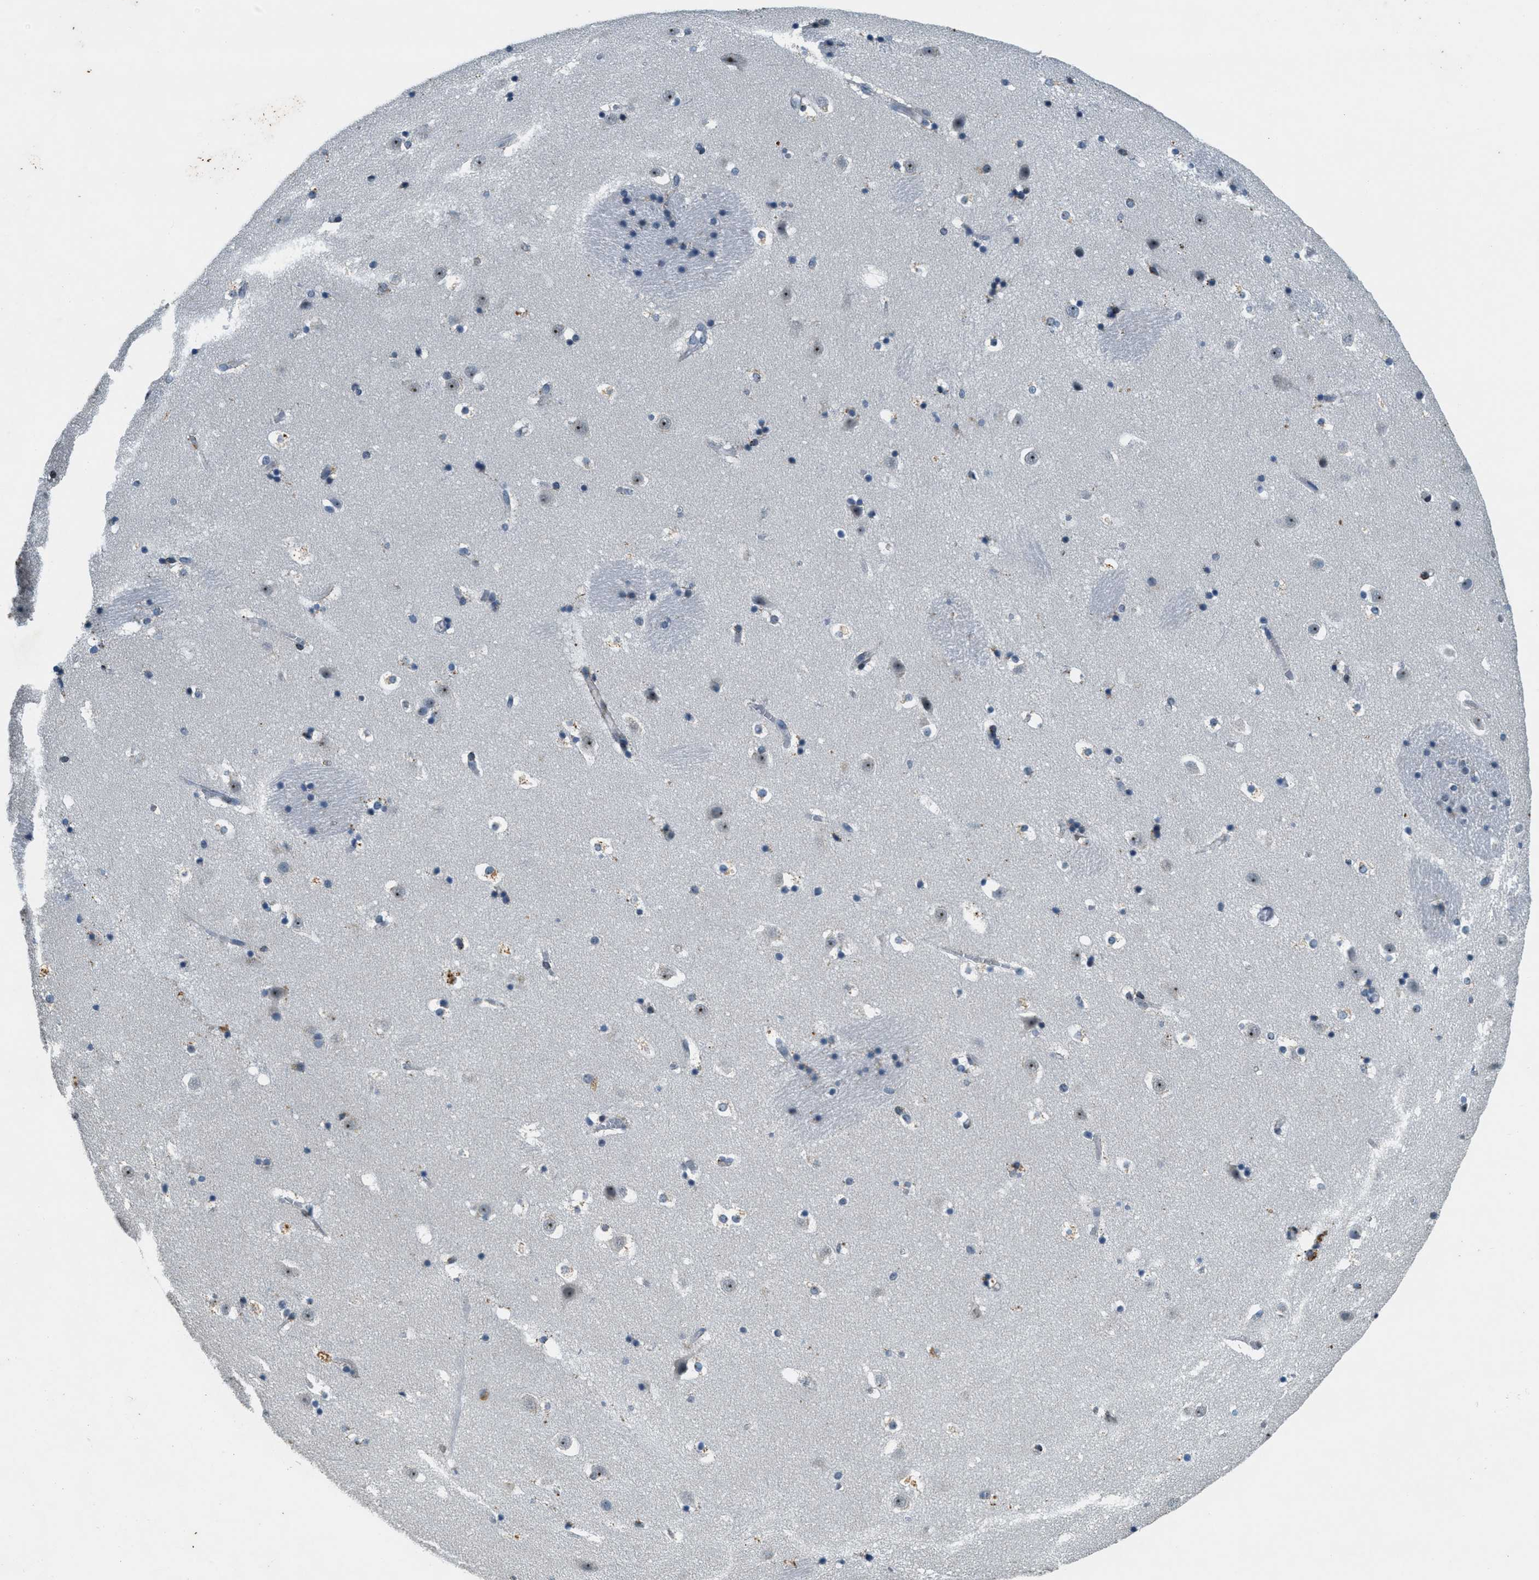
{"staining": {"intensity": "weak", "quantity": "<25%", "location": "cytoplasmic/membranous"}, "tissue": "caudate", "cell_type": "Glial cells", "image_type": "normal", "snomed": [{"axis": "morphology", "description": "Normal tissue, NOS"}, {"axis": "topography", "description": "Lateral ventricle wall"}], "caption": "The immunohistochemistry photomicrograph has no significant staining in glial cells of caudate.", "gene": "DDX47", "patient": {"sex": "male", "age": 45}}